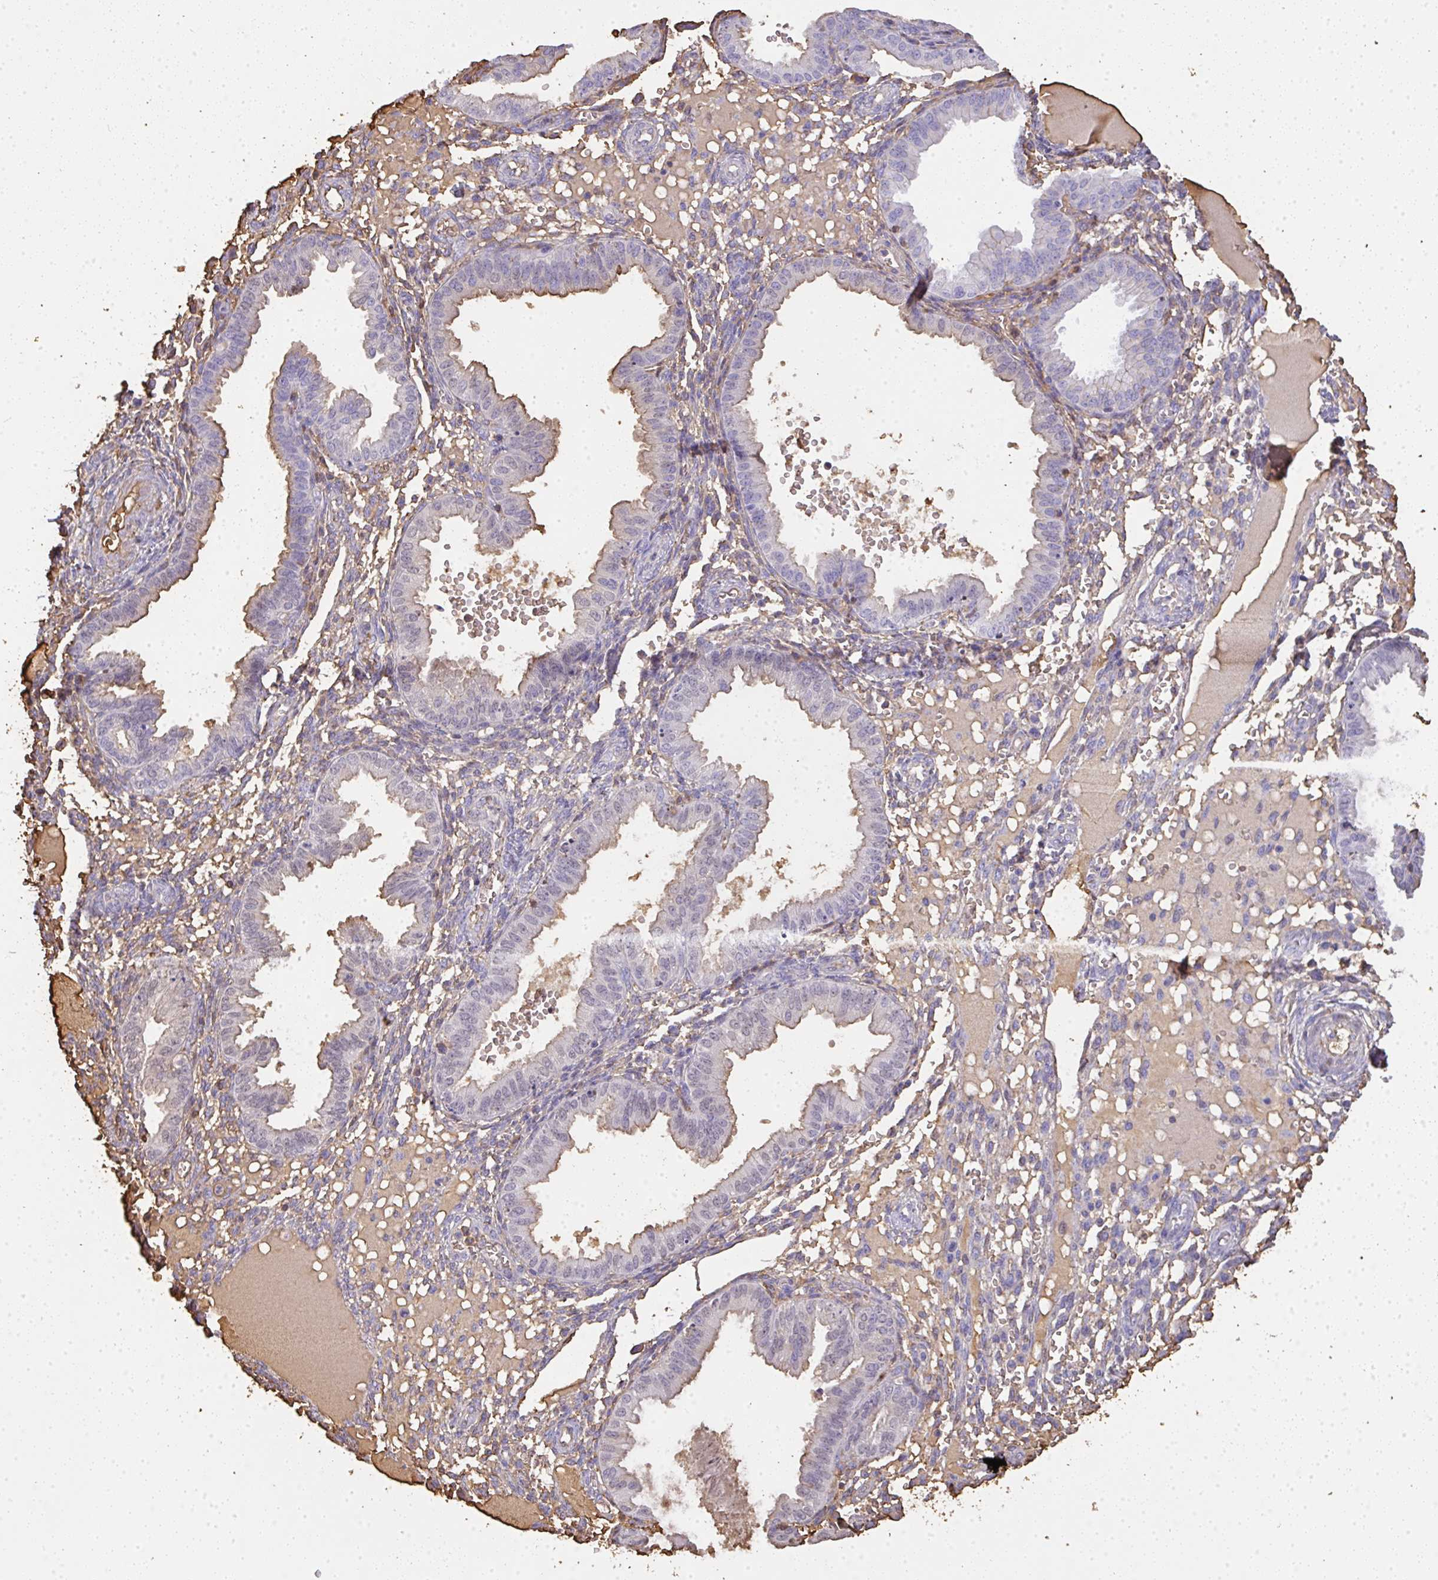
{"staining": {"intensity": "negative", "quantity": "none", "location": "none"}, "tissue": "endometrium", "cell_type": "Cells in endometrial stroma", "image_type": "normal", "snomed": [{"axis": "morphology", "description": "Normal tissue, NOS"}, {"axis": "topography", "description": "Endometrium"}], "caption": "The micrograph demonstrates no staining of cells in endometrial stroma in benign endometrium. (Stains: DAB immunohistochemistry (IHC) with hematoxylin counter stain, Microscopy: brightfield microscopy at high magnification).", "gene": "SMYD5", "patient": {"sex": "female", "age": 33}}